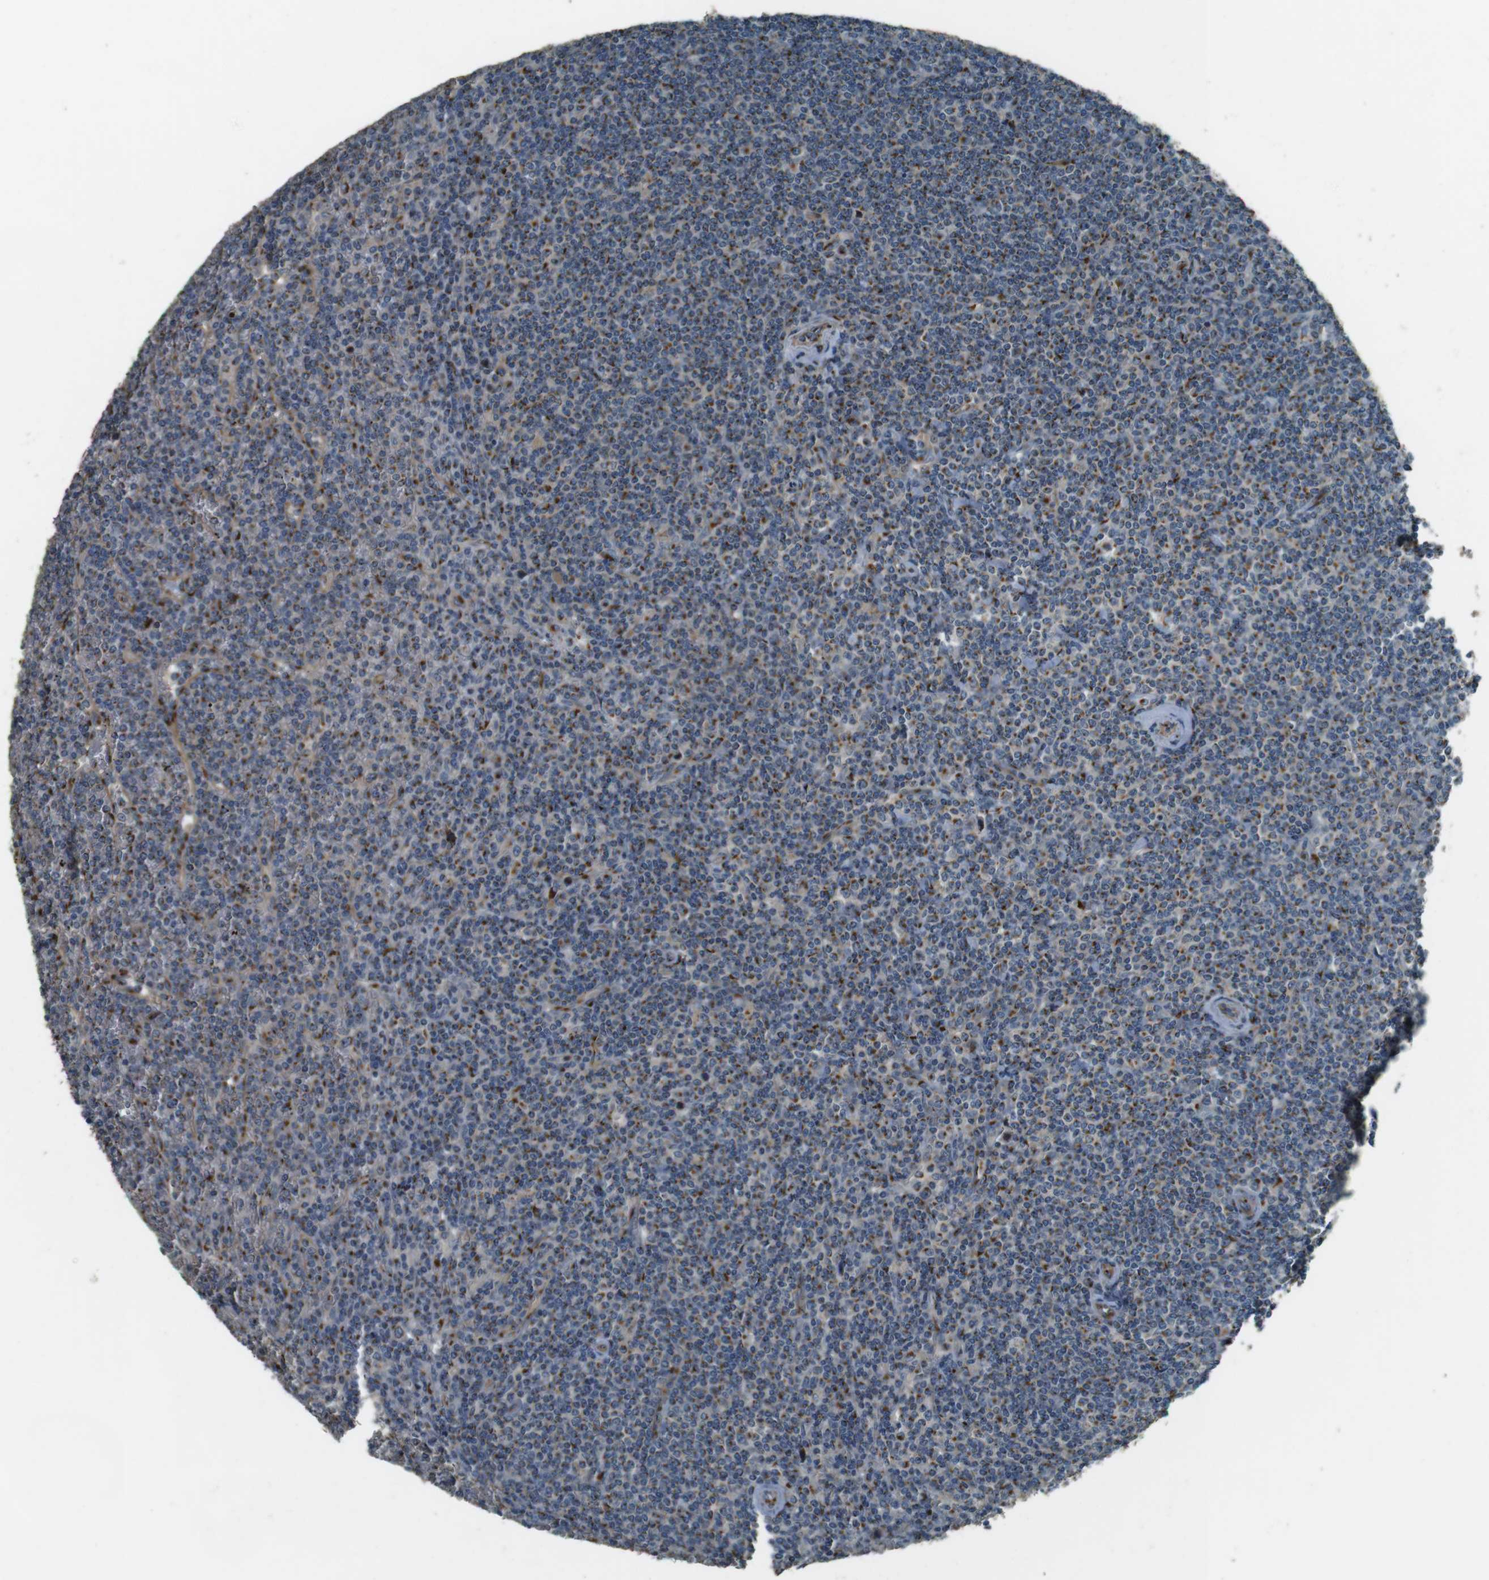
{"staining": {"intensity": "moderate", "quantity": ">75%", "location": "cytoplasmic/membranous"}, "tissue": "lymphoma", "cell_type": "Tumor cells", "image_type": "cancer", "snomed": [{"axis": "morphology", "description": "Malignant lymphoma, non-Hodgkin's type, Low grade"}, {"axis": "topography", "description": "Spleen"}], "caption": "Lymphoma stained with a protein marker demonstrates moderate staining in tumor cells.", "gene": "TMEM115", "patient": {"sex": "female", "age": 19}}